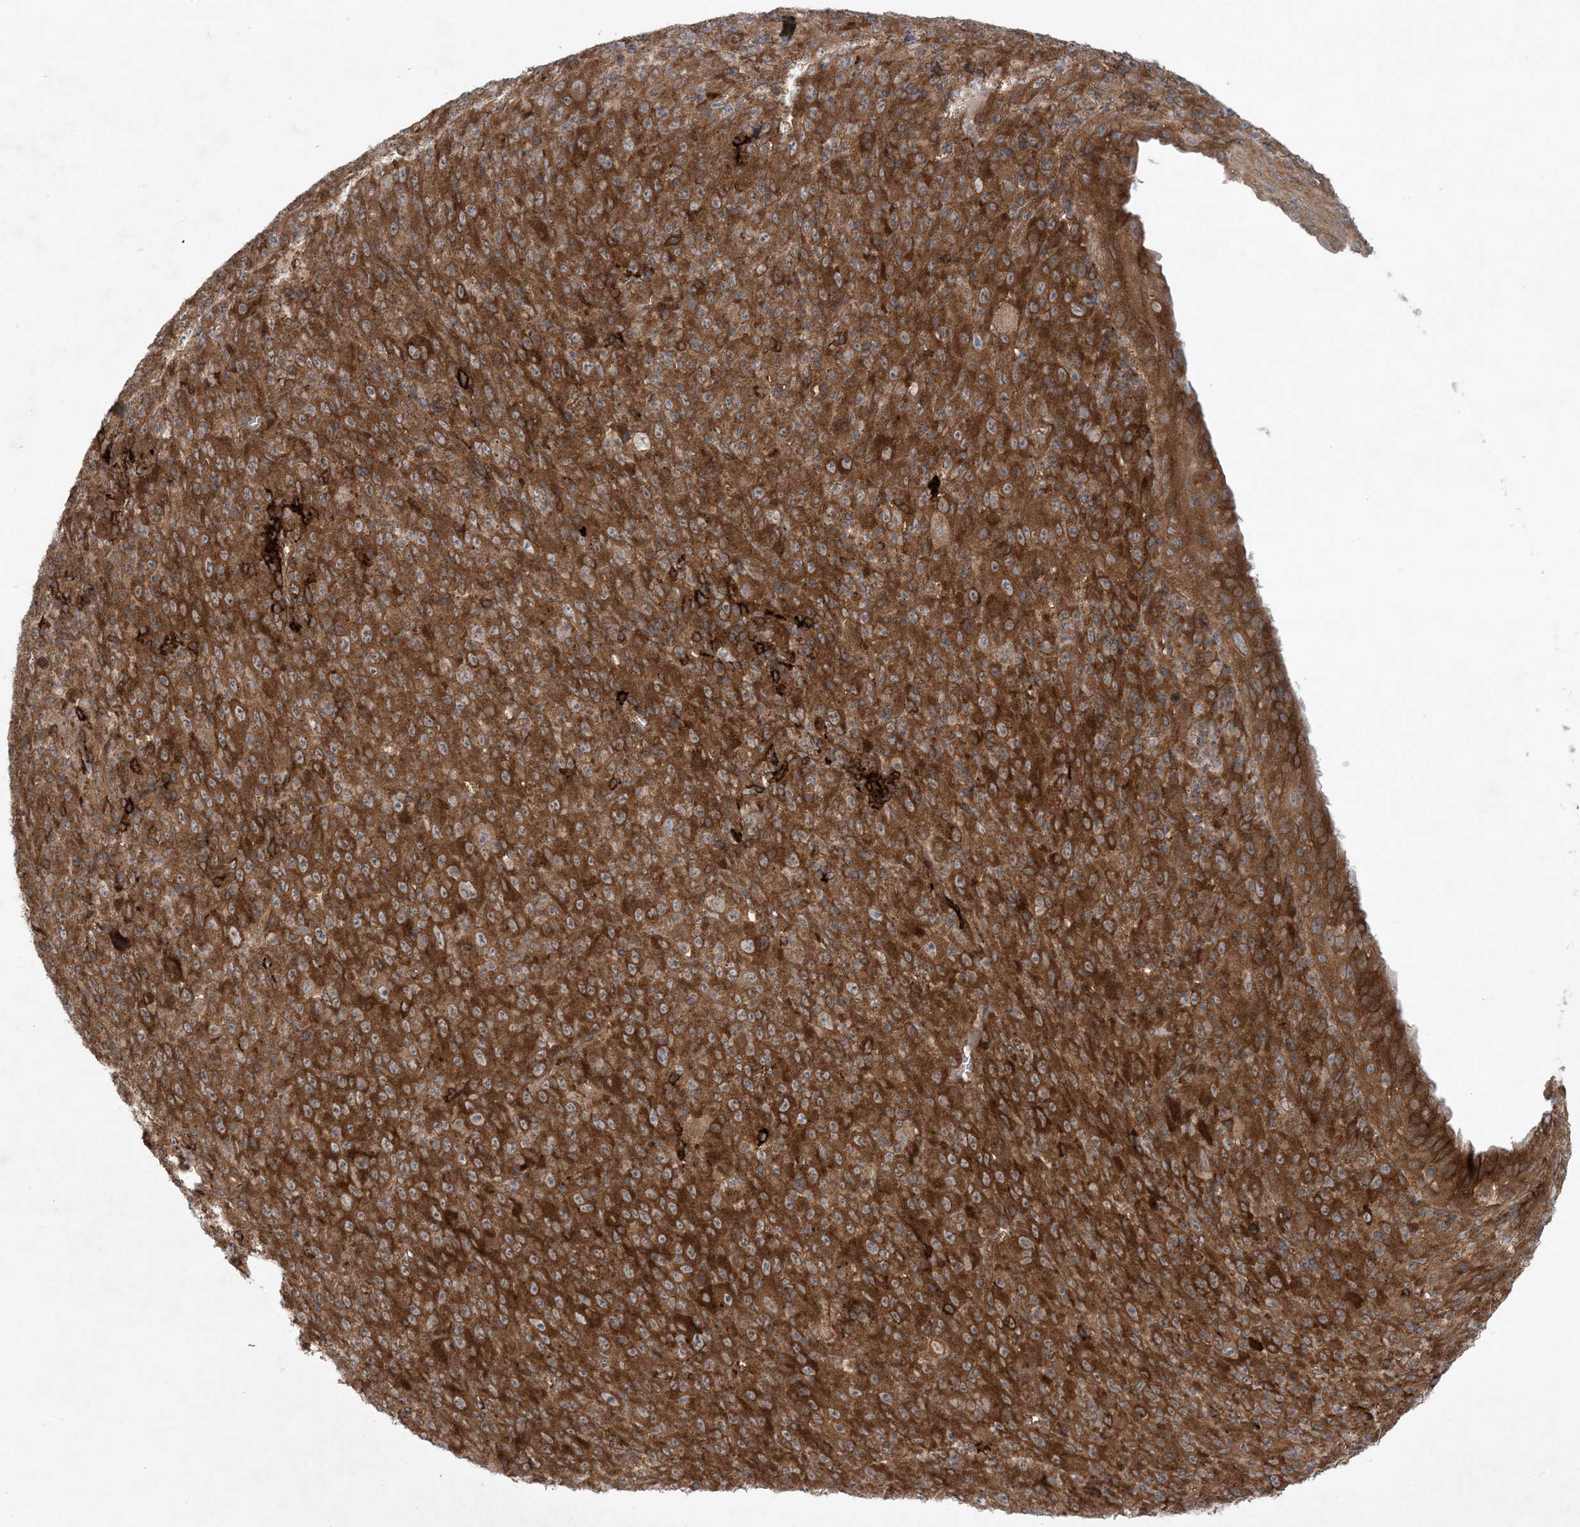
{"staining": {"intensity": "strong", "quantity": ">75%", "location": "cytoplasmic/membranous"}, "tissue": "melanoma", "cell_type": "Tumor cells", "image_type": "cancer", "snomed": [{"axis": "morphology", "description": "Malignant melanoma, Metastatic site"}, {"axis": "topography", "description": "Skin"}], "caption": "Protein expression analysis of human melanoma reveals strong cytoplasmic/membranous positivity in about >75% of tumor cells.", "gene": "STAM2", "patient": {"sex": "female", "age": 56}}